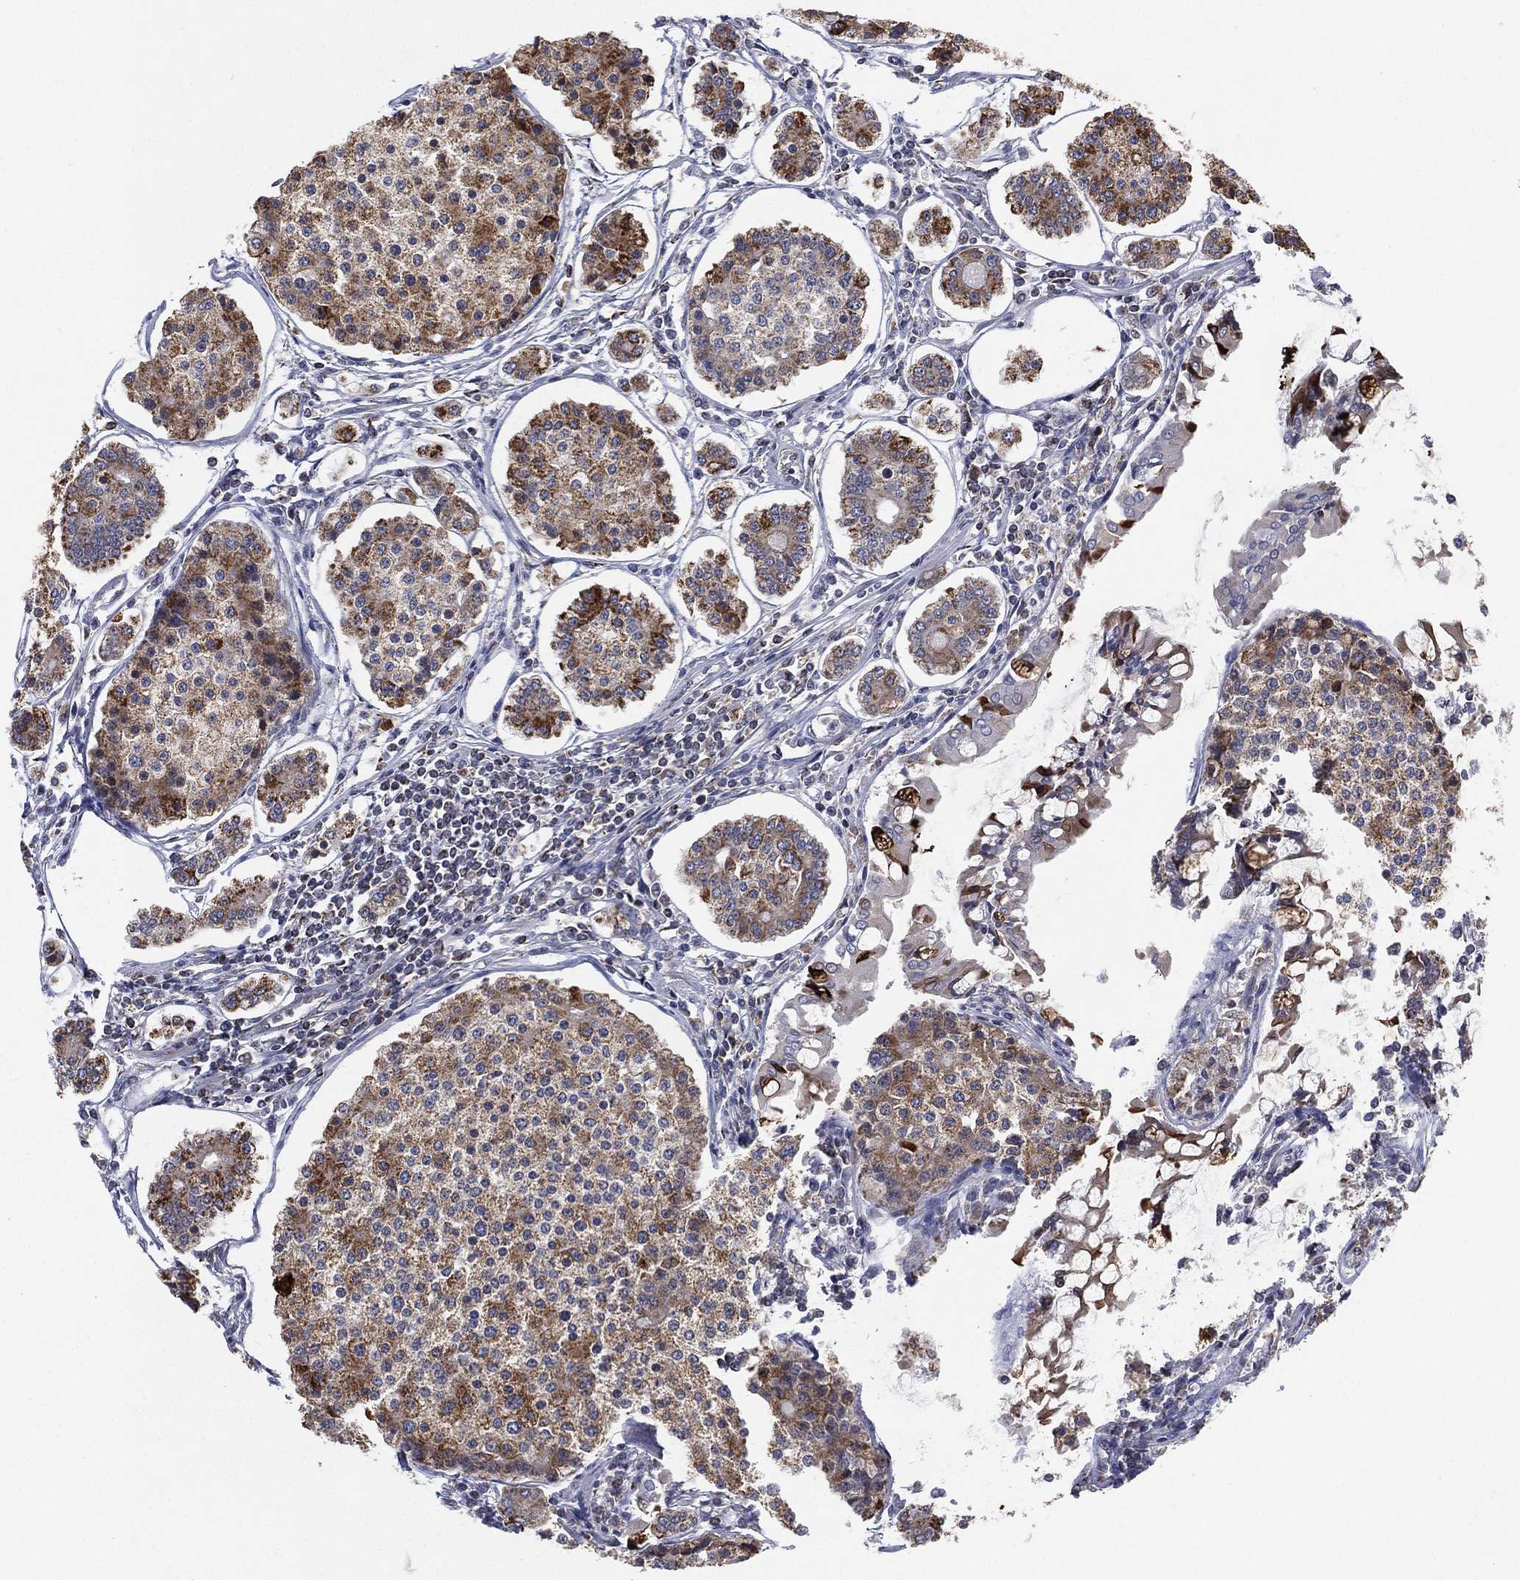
{"staining": {"intensity": "moderate", "quantity": ">75%", "location": "cytoplasmic/membranous"}, "tissue": "carcinoid", "cell_type": "Tumor cells", "image_type": "cancer", "snomed": [{"axis": "morphology", "description": "Carcinoid, malignant, NOS"}, {"axis": "topography", "description": "Small intestine"}], "caption": "The immunohistochemical stain highlights moderate cytoplasmic/membranous staining in tumor cells of carcinoid (malignant) tissue.", "gene": "PSMG4", "patient": {"sex": "female", "age": 65}}